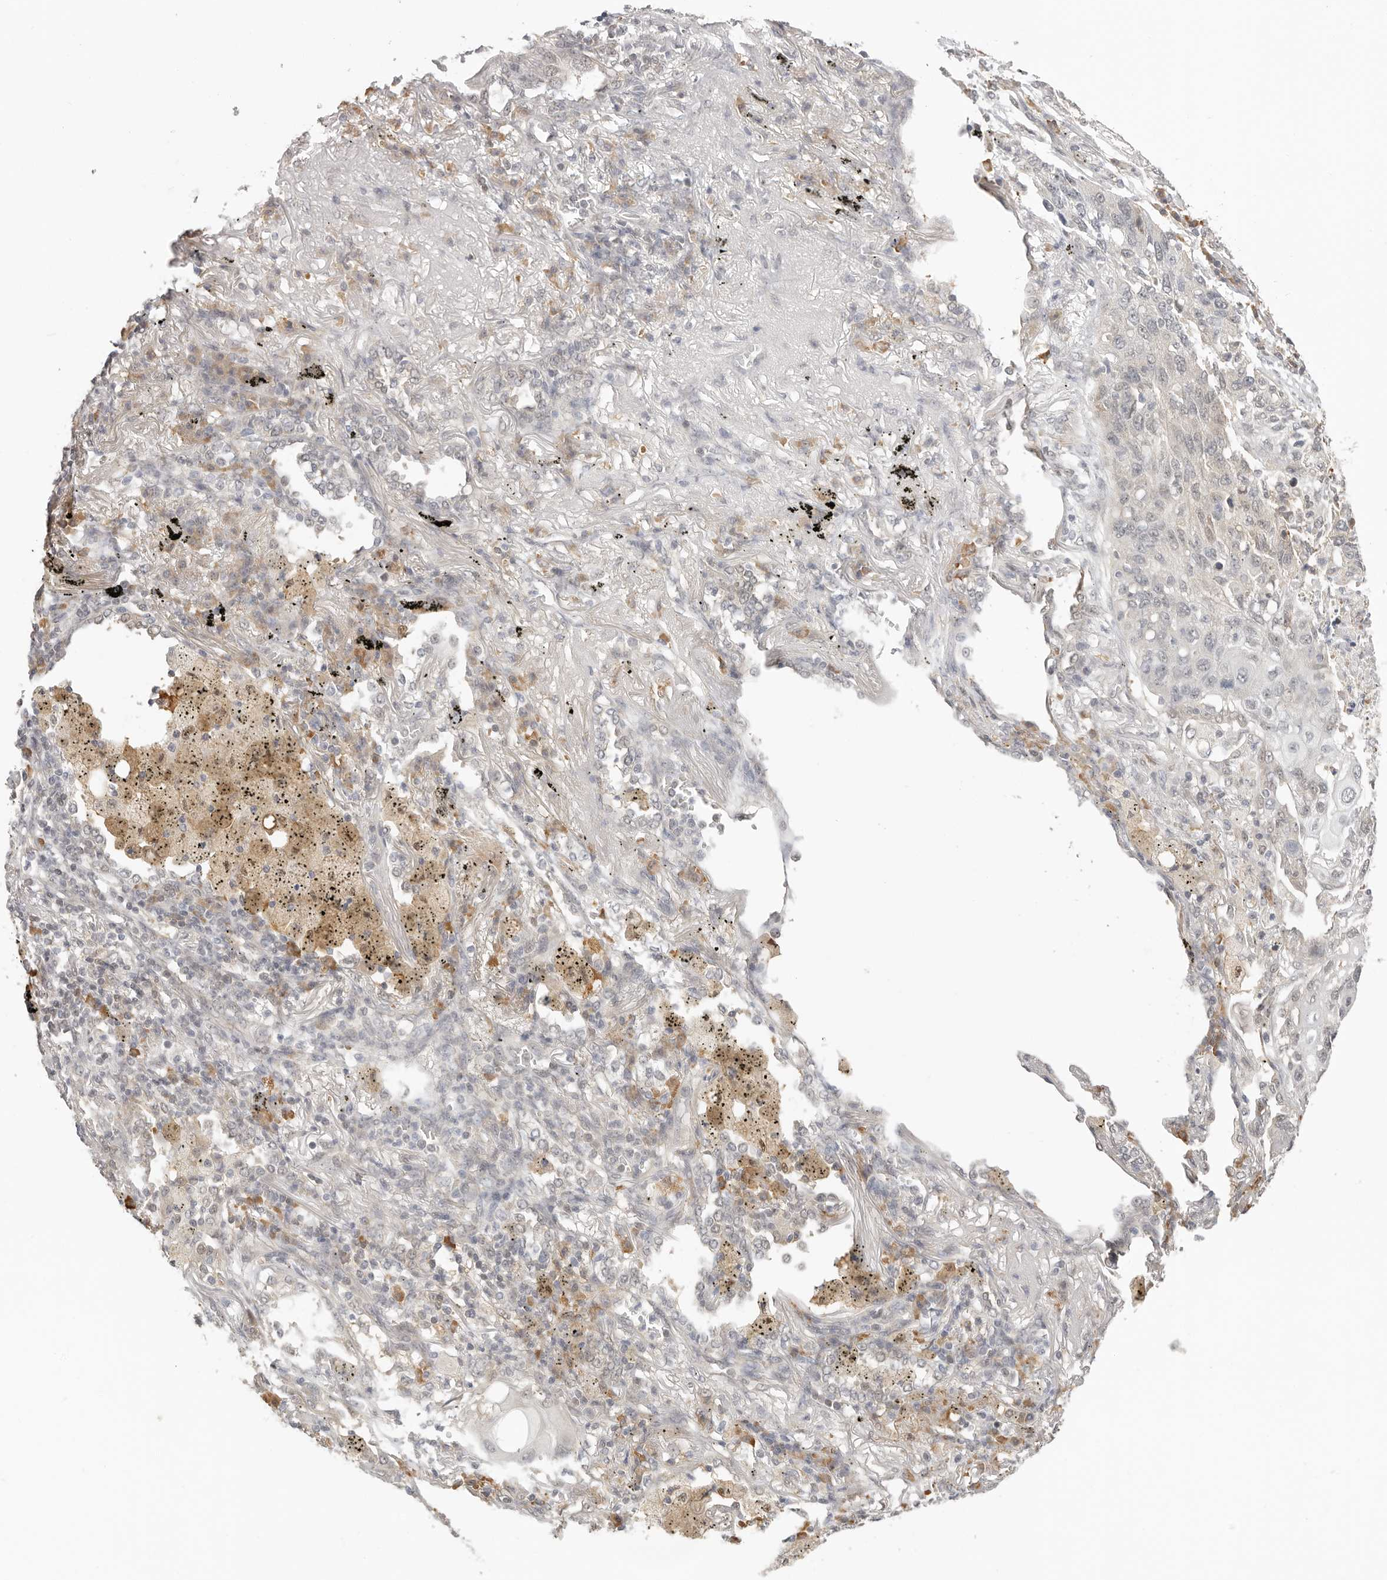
{"staining": {"intensity": "negative", "quantity": "none", "location": "none"}, "tissue": "lung cancer", "cell_type": "Tumor cells", "image_type": "cancer", "snomed": [{"axis": "morphology", "description": "Squamous cell carcinoma, NOS"}, {"axis": "topography", "description": "Lung"}], "caption": "Immunohistochemistry (IHC) of human lung cancer exhibits no positivity in tumor cells. The staining was performed using DAB (3,3'-diaminobenzidine) to visualize the protein expression in brown, while the nuclei were stained in blue with hematoxylin (Magnification: 20x).", "gene": "LARP7", "patient": {"sex": "female", "age": 63}}